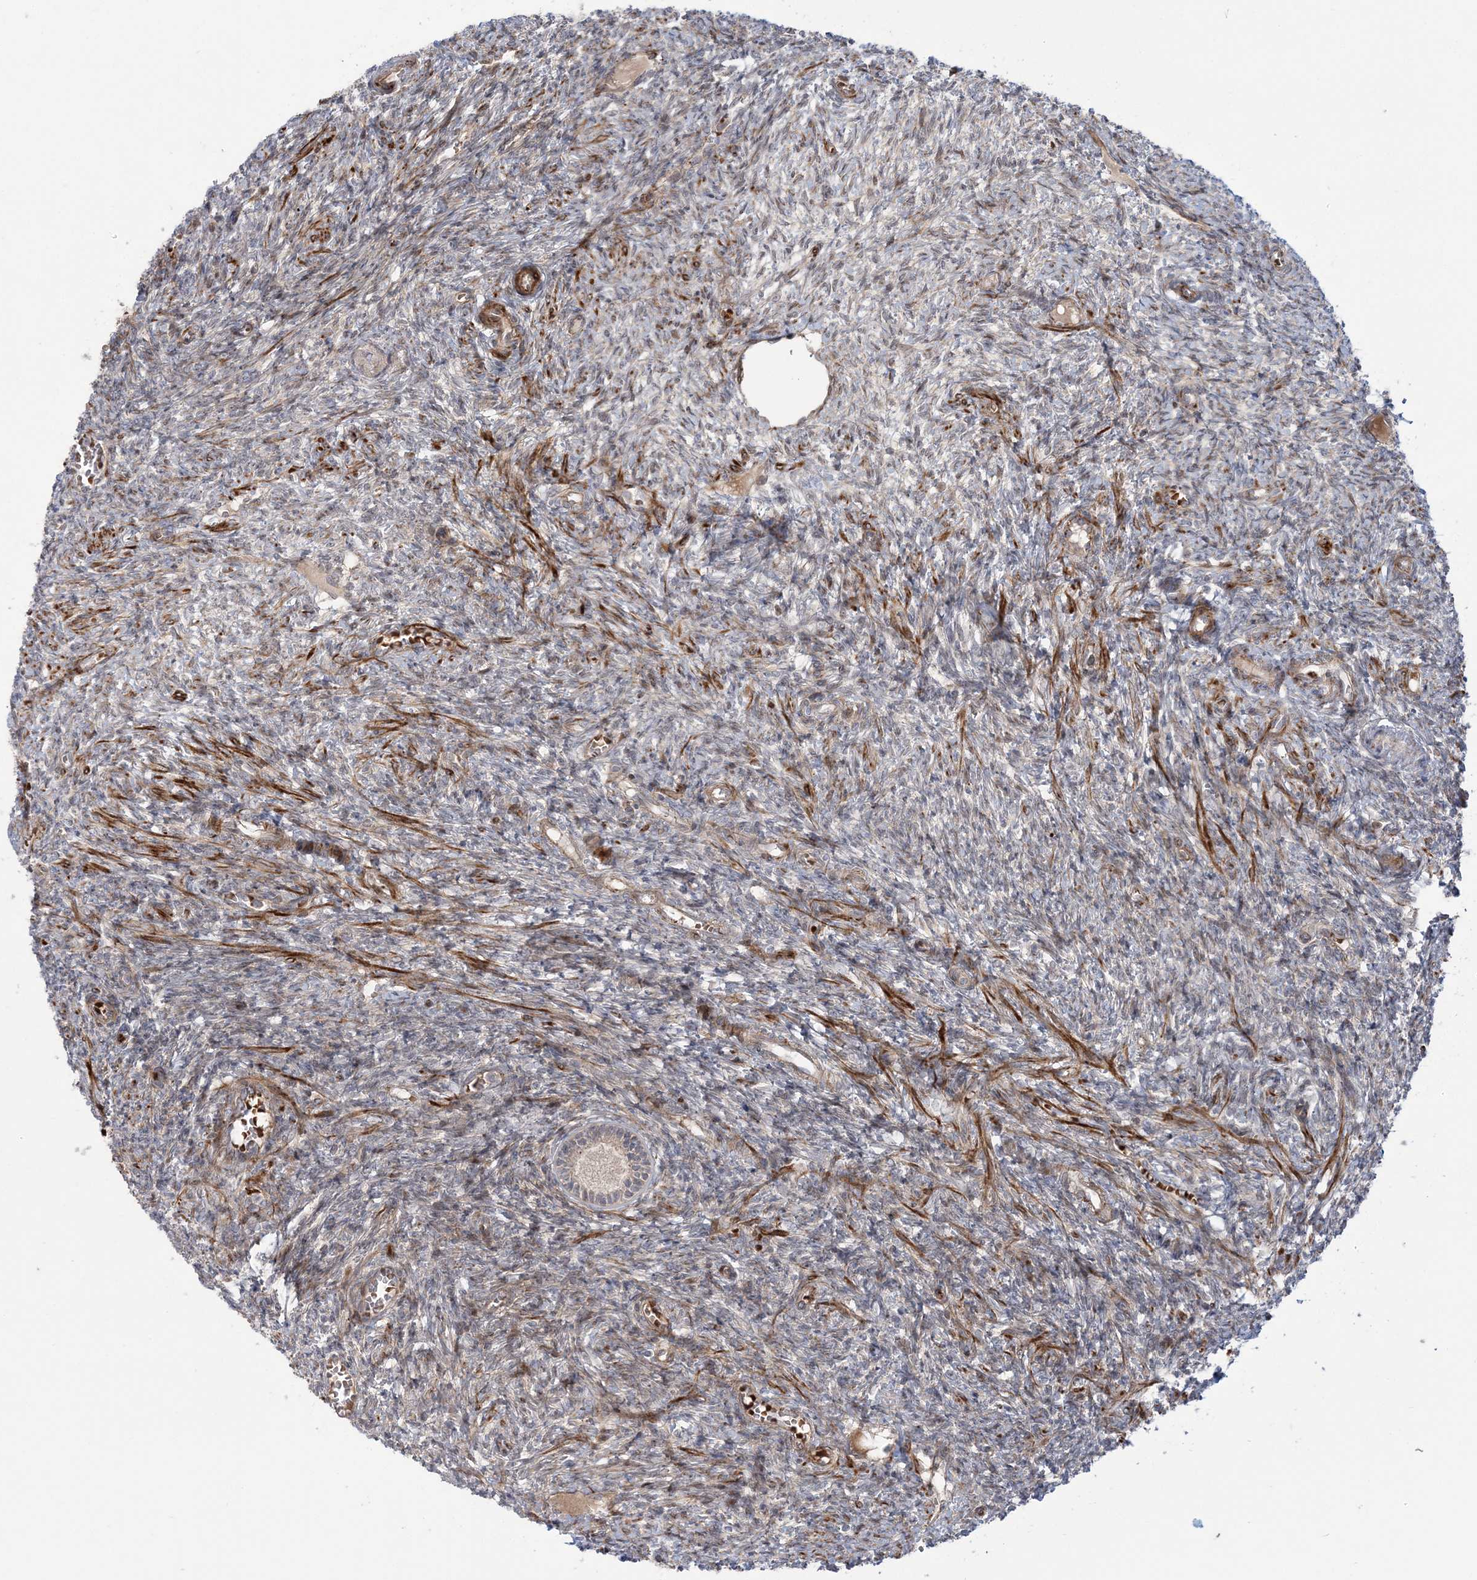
{"staining": {"intensity": "weak", "quantity": ">75%", "location": "cytoplasmic/membranous"}, "tissue": "ovary", "cell_type": "Follicle cells", "image_type": "normal", "snomed": [{"axis": "morphology", "description": "Normal tissue, NOS"}, {"axis": "topography", "description": "Ovary"}], "caption": "High-power microscopy captured an immunohistochemistry (IHC) micrograph of normal ovary, revealing weak cytoplasmic/membranous expression in approximately >75% of follicle cells.", "gene": "NUDT9", "patient": {"sex": "female", "age": 27}}